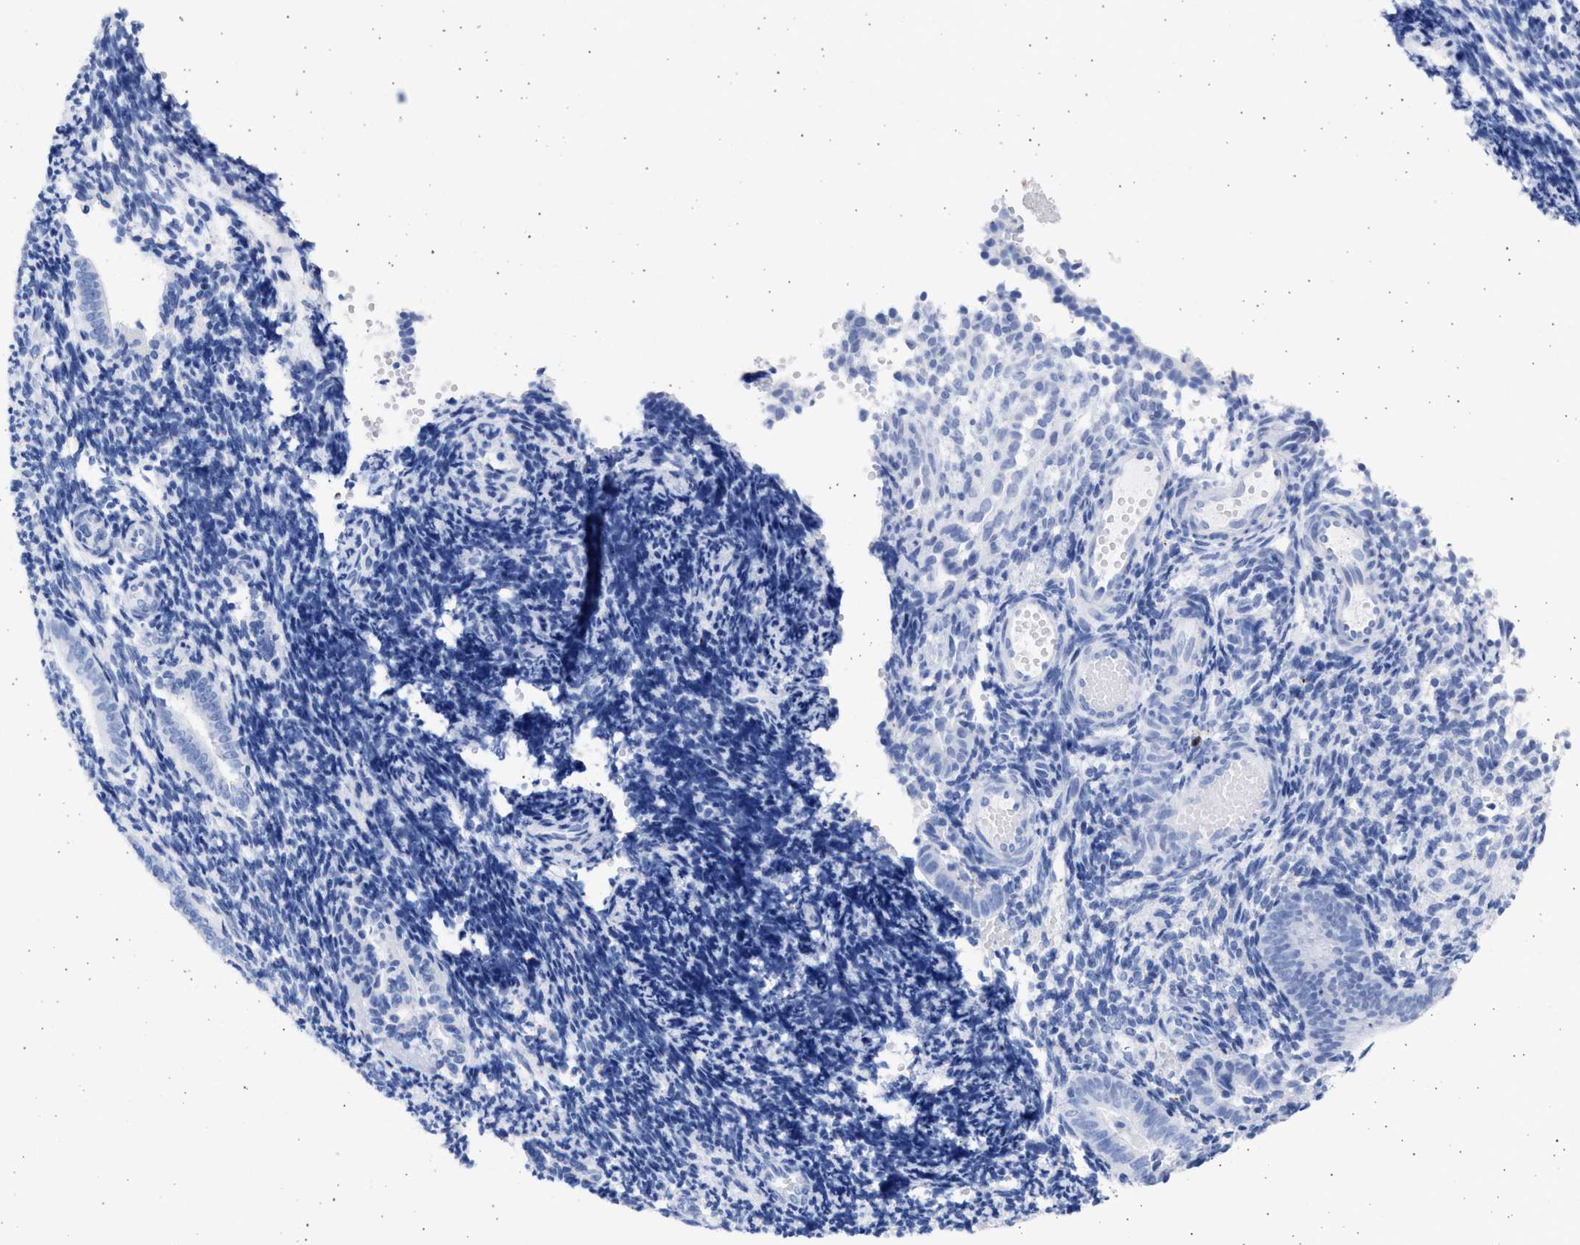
{"staining": {"intensity": "negative", "quantity": "none", "location": "none"}, "tissue": "endometrium", "cell_type": "Cells in endometrial stroma", "image_type": "normal", "snomed": [{"axis": "morphology", "description": "Normal tissue, NOS"}, {"axis": "topography", "description": "Uterus"}, {"axis": "topography", "description": "Endometrium"}], "caption": "IHC of unremarkable human endometrium exhibits no positivity in cells in endometrial stroma.", "gene": "ALDOC", "patient": {"sex": "female", "age": 33}}